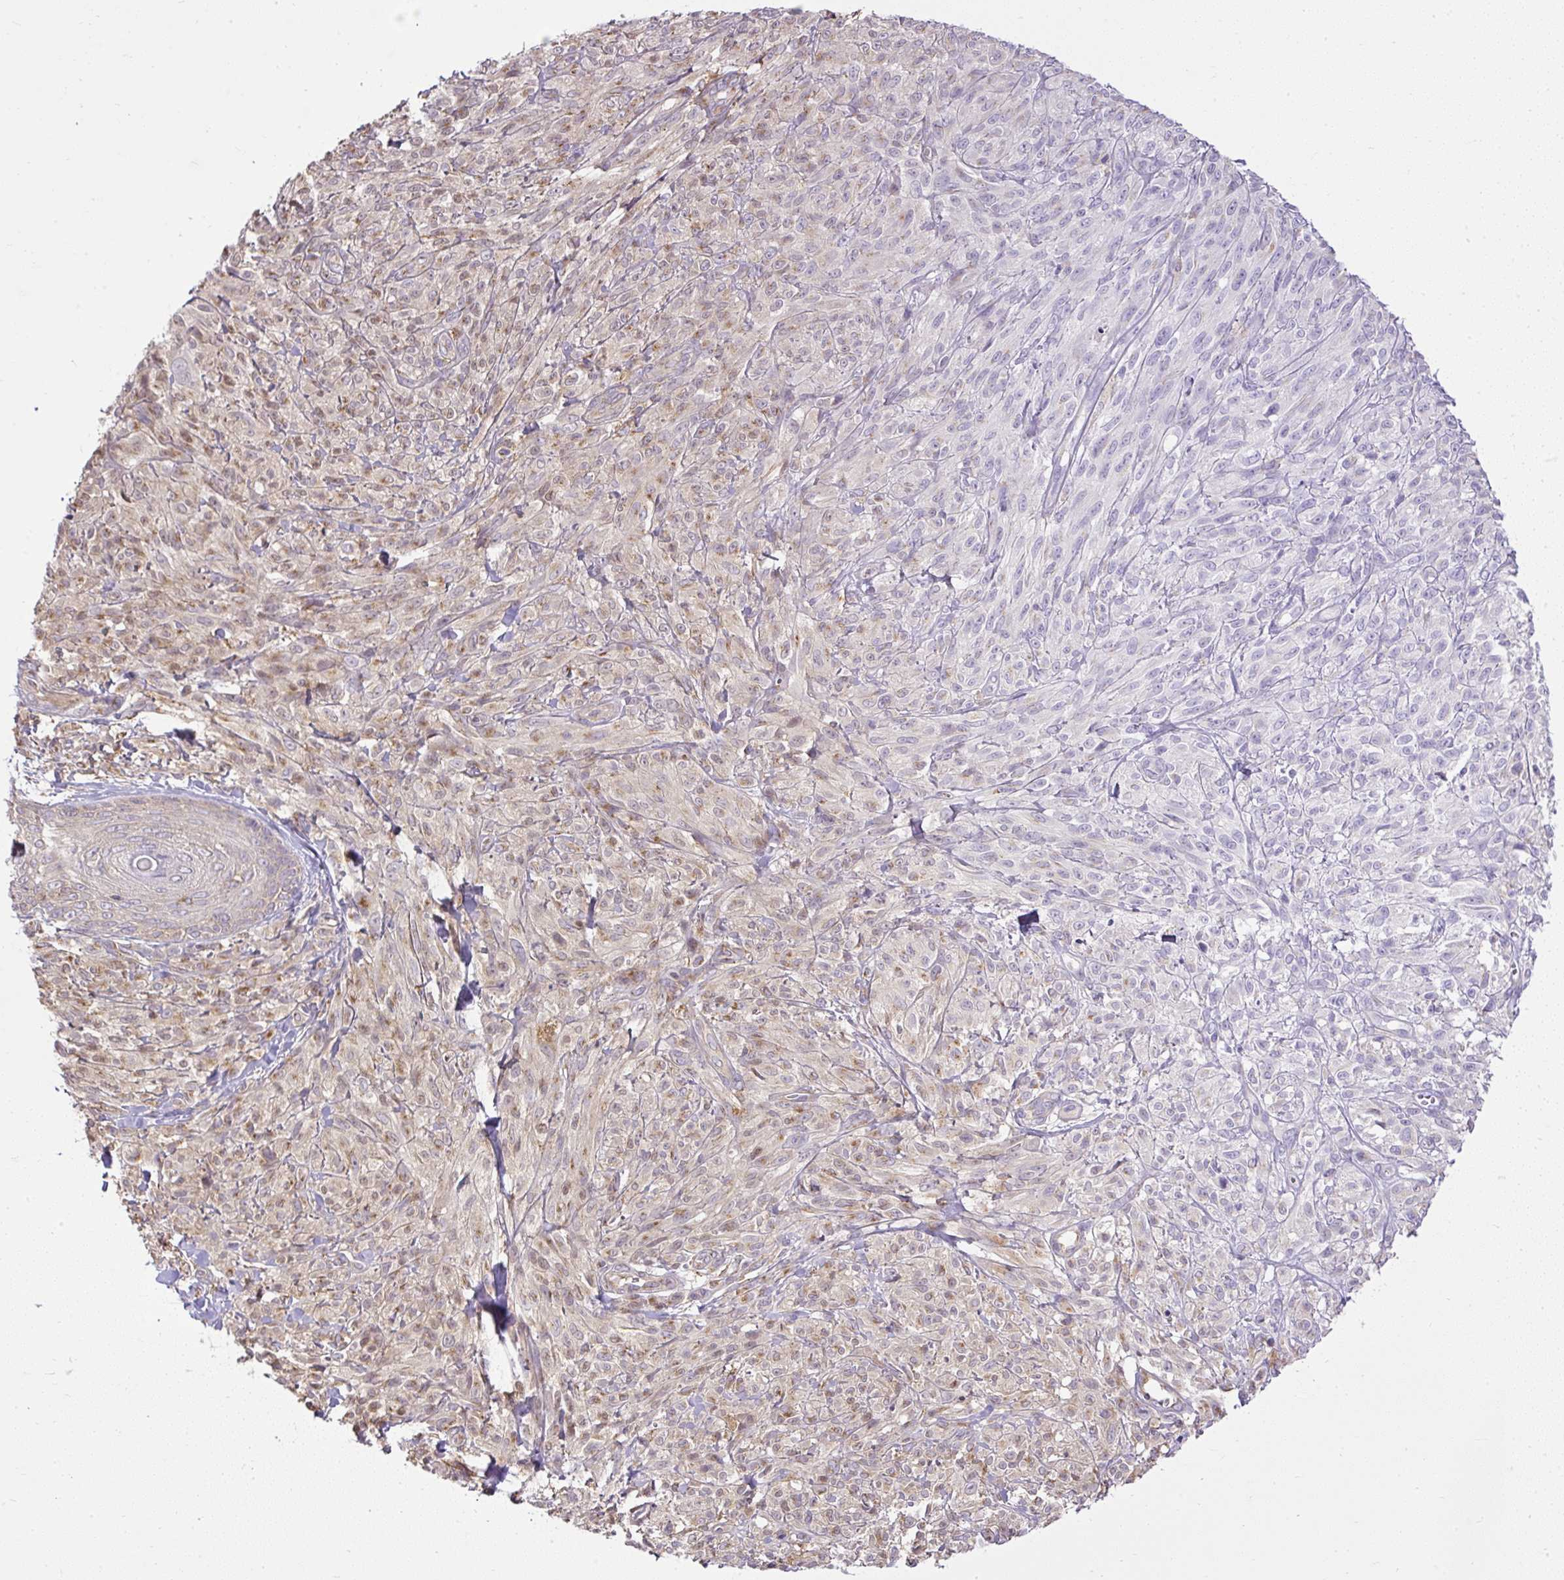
{"staining": {"intensity": "negative", "quantity": "none", "location": "none"}, "tissue": "melanoma", "cell_type": "Tumor cells", "image_type": "cancer", "snomed": [{"axis": "morphology", "description": "Malignant melanoma, NOS"}, {"axis": "topography", "description": "Skin of upper arm"}], "caption": "An immunohistochemistry (IHC) micrograph of malignant melanoma is shown. There is no staining in tumor cells of malignant melanoma. (Brightfield microscopy of DAB immunohistochemistry at high magnification).", "gene": "SMC4", "patient": {"sex": "female", "age": 65}}